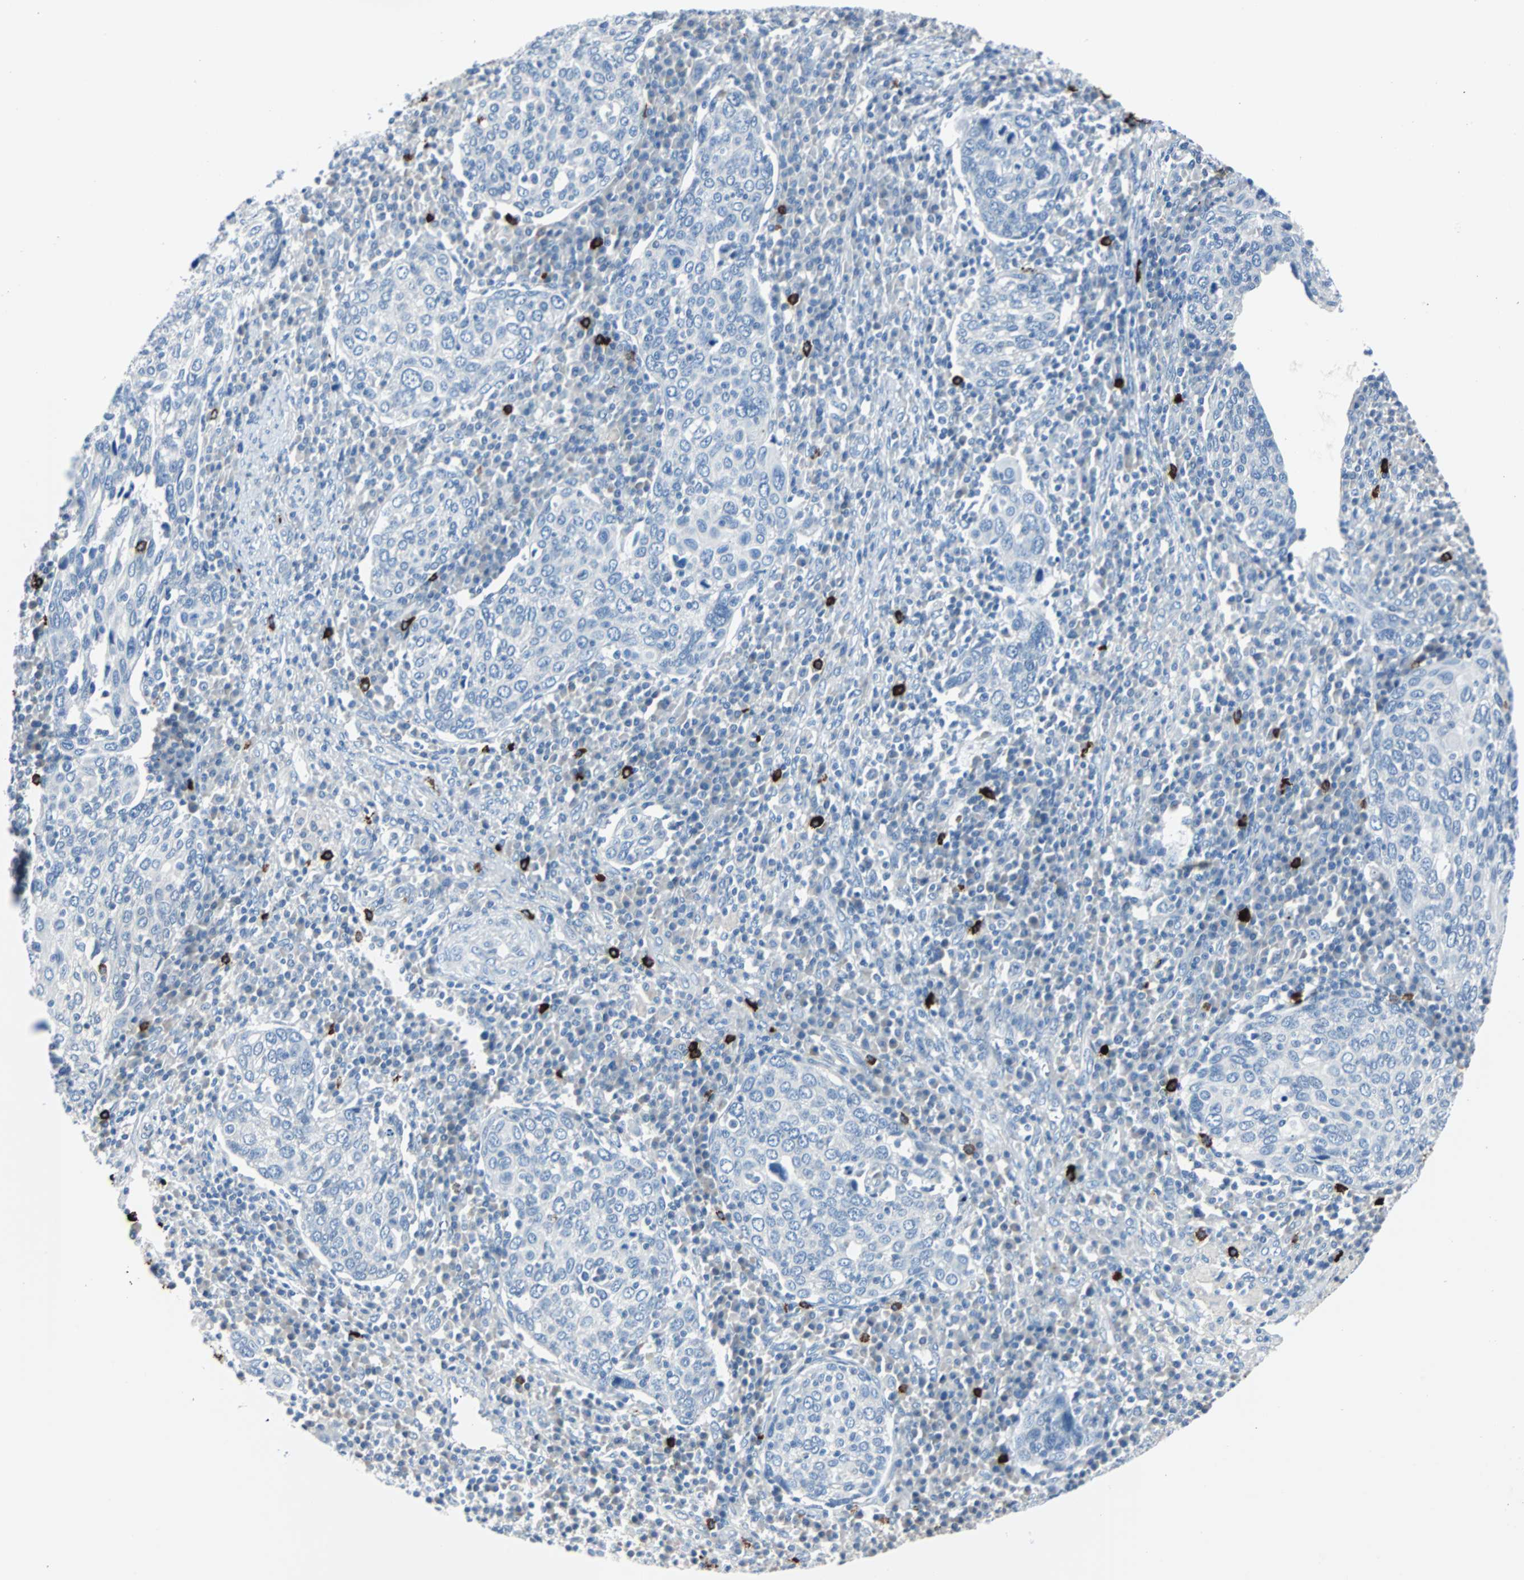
{"staining": {"intensity": "negative", "quantity": "none", "location": "none"}, "tissue": "cervical cancer", "cell_type": "Tumor cells", "image_type": "cancer", "snomed": [{"axis": "morphology", "description": "Squamous cell carcinoma, NOS"}, {"axis": "topography", "description": "Cervix"}], "caption": "Immunohistochemistry micrograph of neoplastic tissue: human cervical cancer (squamous cell carcinoma) stained with DAB (3,3'-diaminobenzidine) demonstrates no significant protein expression in tumor cells. (DAB immunohistochemistry (IHC) visualized using brightfield microscopy, high magnification).", "gene": "RASA1", "patient": {"sex": "female", "age": 40}}